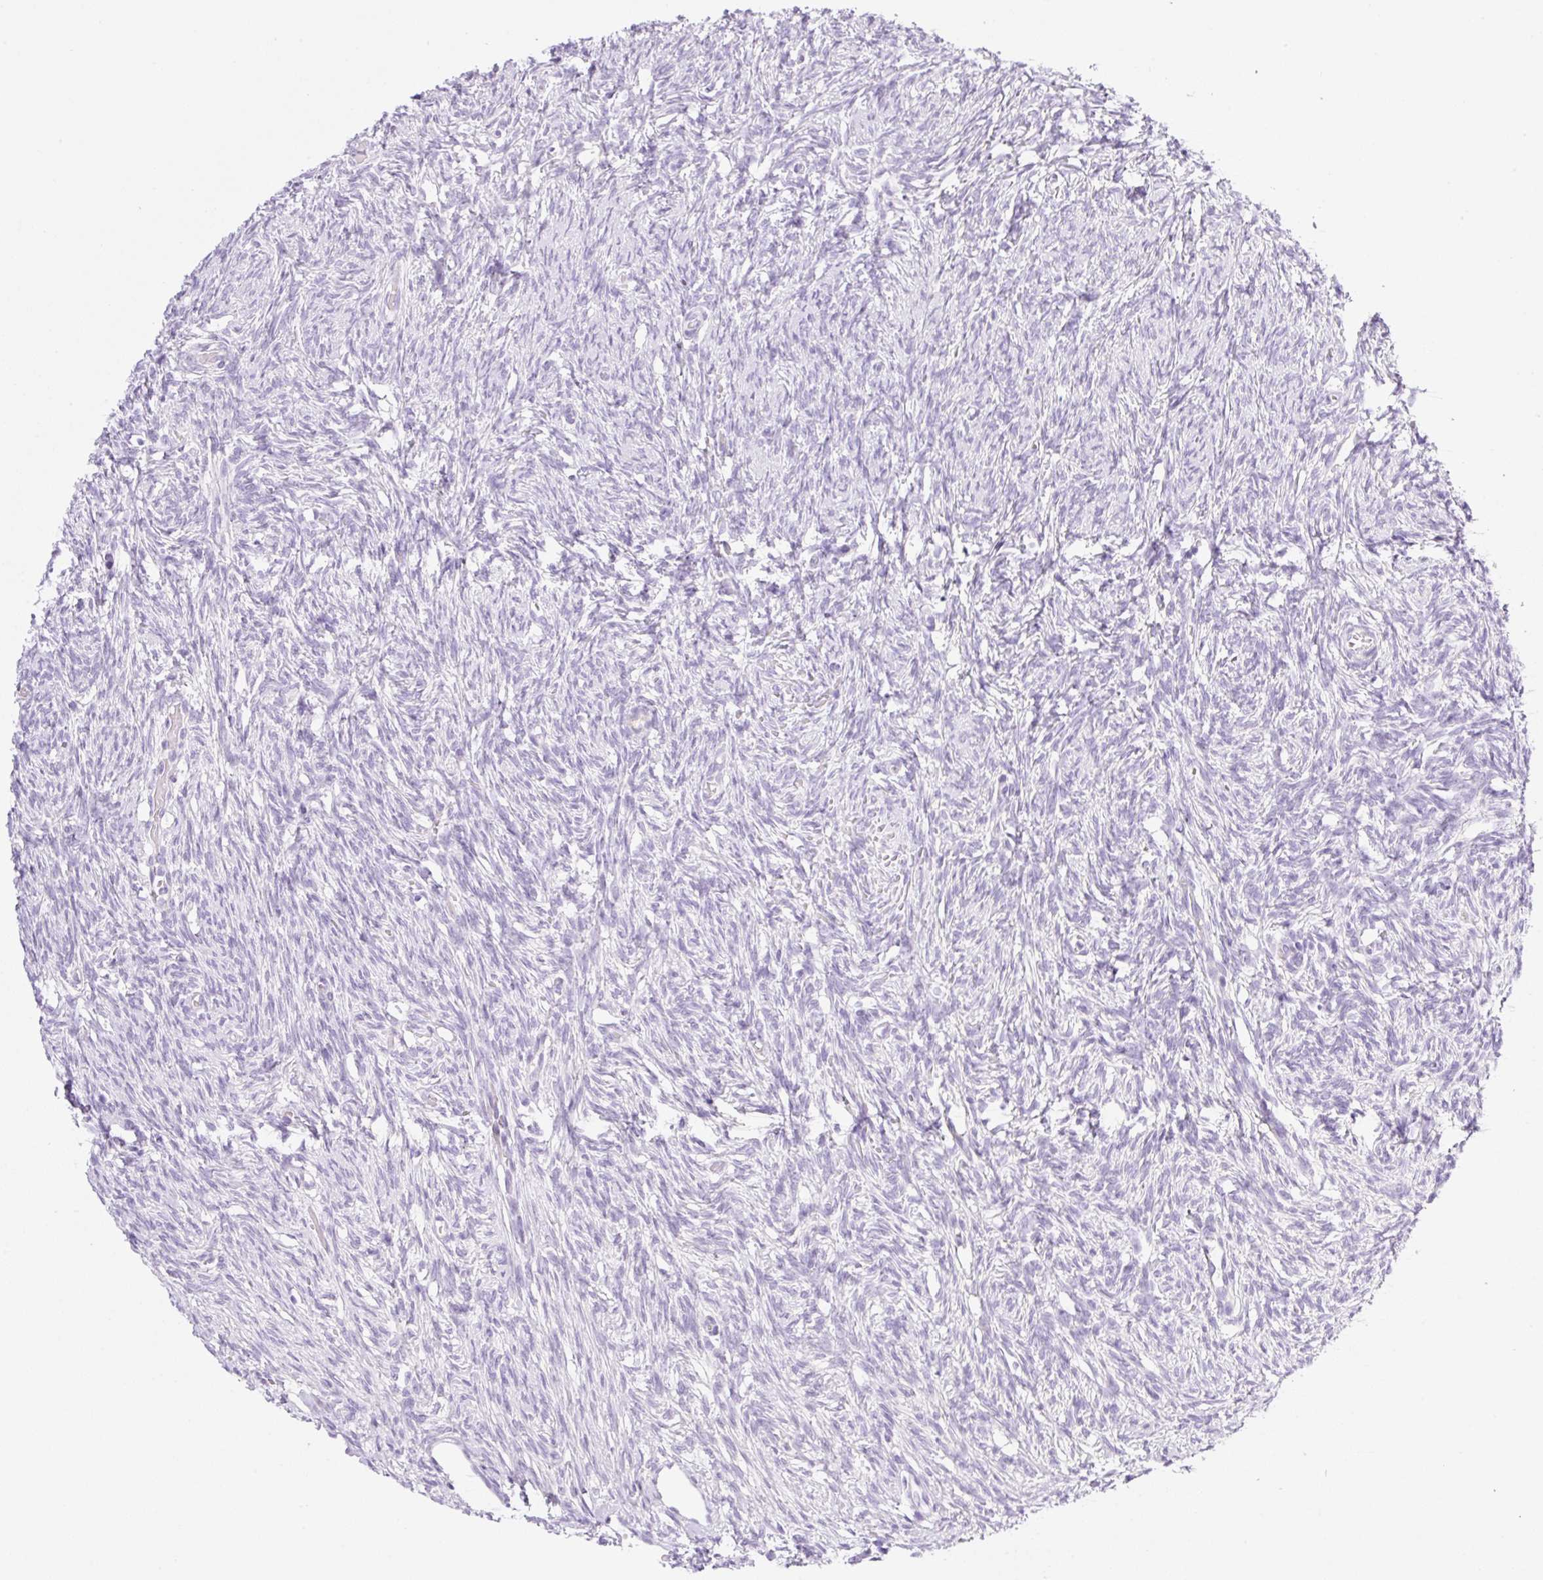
{"staining": {"intensity": "negative", "quantity": "none", "location": "none"}, "tissue": "ovary", "cell_type": "Follicle cells", "image_type": "normal", "snomed": [{"axis": "morphology", "description": "Normal tissue, NOS"}, {"axis": "topography", "description": "Ovary"}], "caption": "Protein analysis of unremarkable ovary reveals no significant positivity in follicle cells.", "gene": "PALM3", "patient": {"sex": "female", "age": 33}}